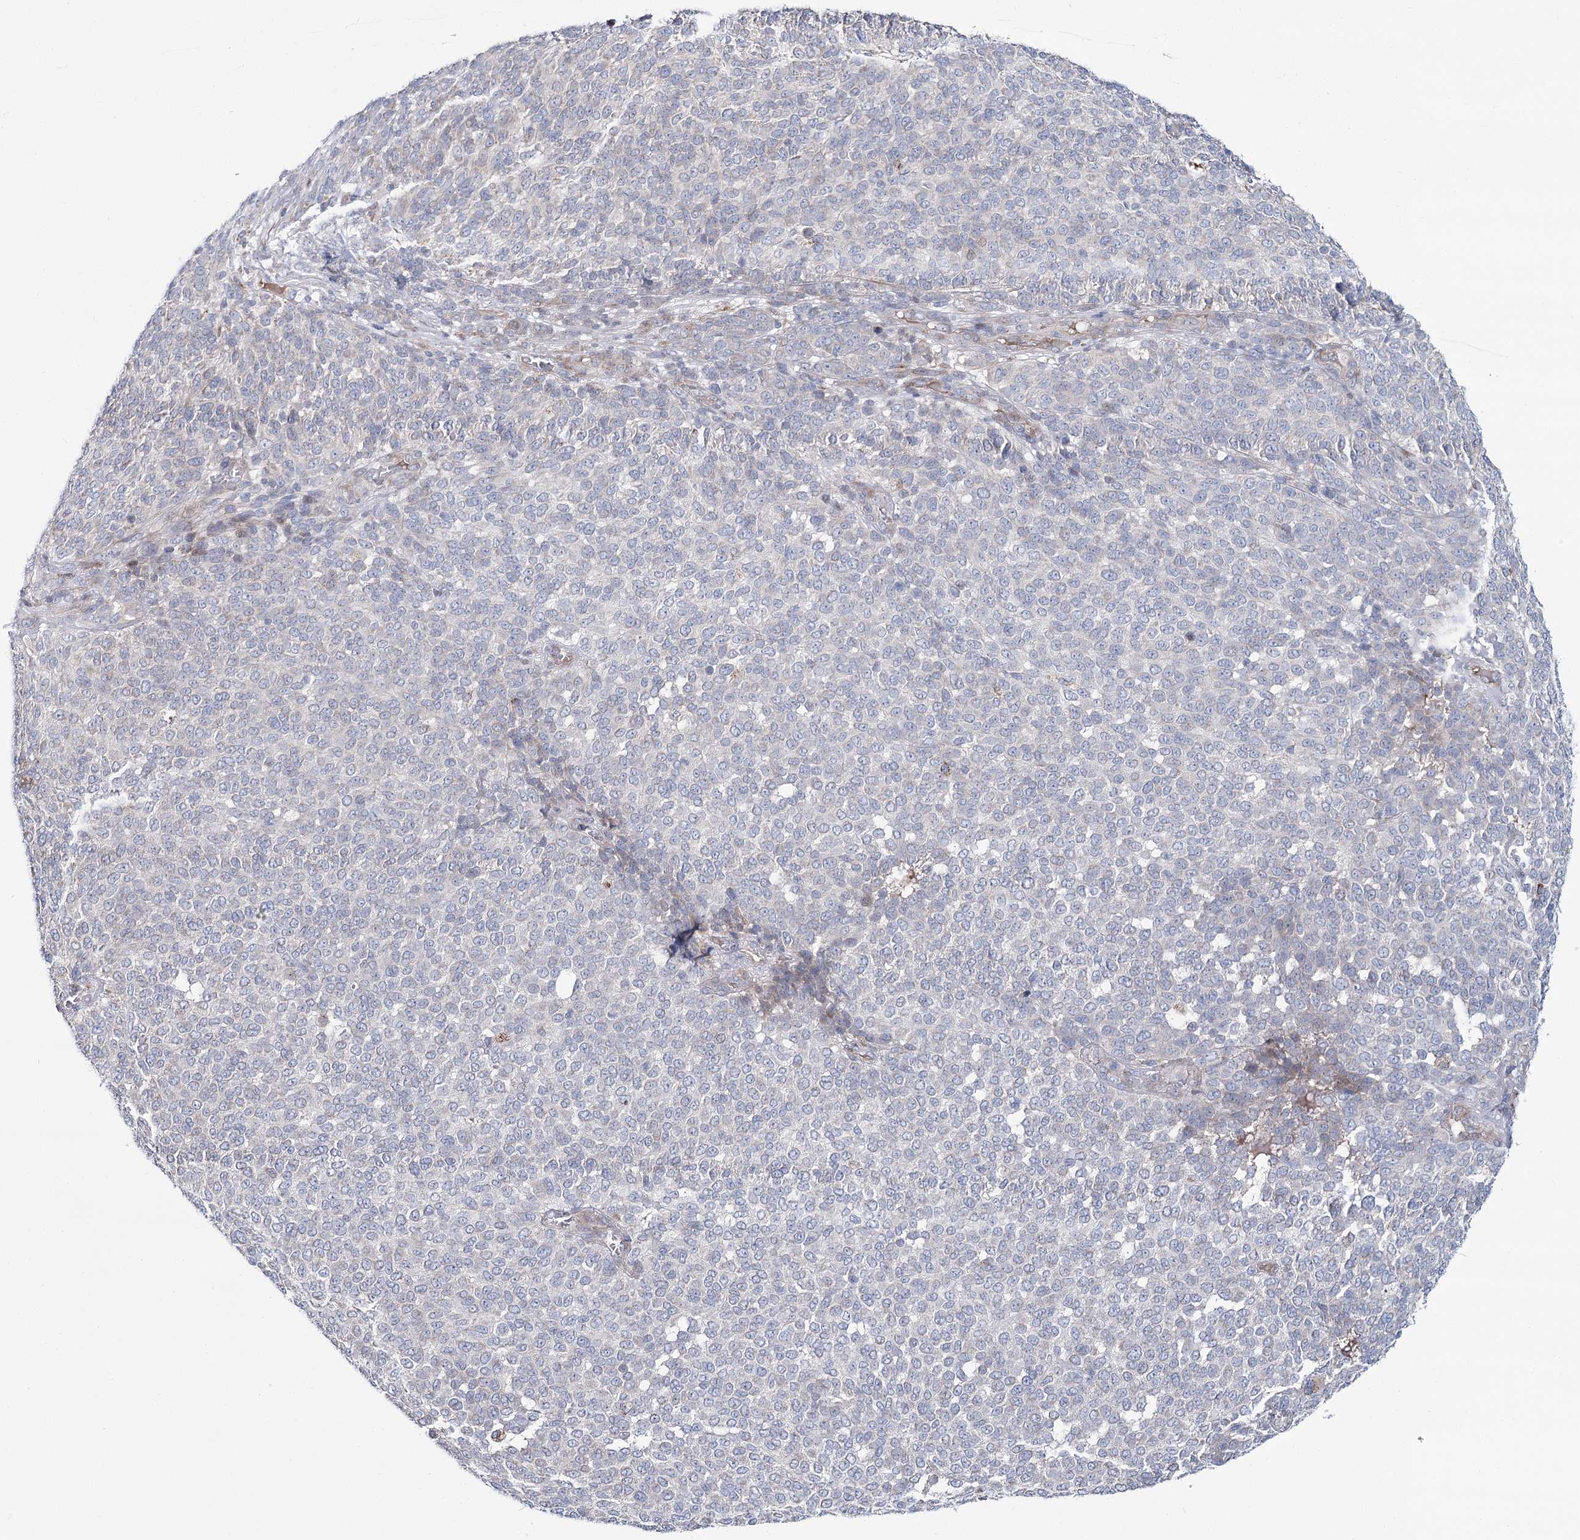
{"staining": {"intensity": "negative", "quantity": "none", "location": "none"}, "tissue": "melanoma", "cell_type": "Tumor cells", "image_type": "cancer", "snomed": [{"axis": "morphology", "description": "Malignant melanoma, NOS"}, {"axis": "topography", "description": "Skin"}], "caption": "A histopathology image of human malignant melanoma is negative for staining in tumor cells. (Stains: DAB (3,3'-diaminobenzidine) immunohistochemistry with hematoxylin counter stain, Microscopy: brightfield microscopy at high magnification).", "gene": "CPLANE1", "patient": {"sex": "male", "age": 49}}